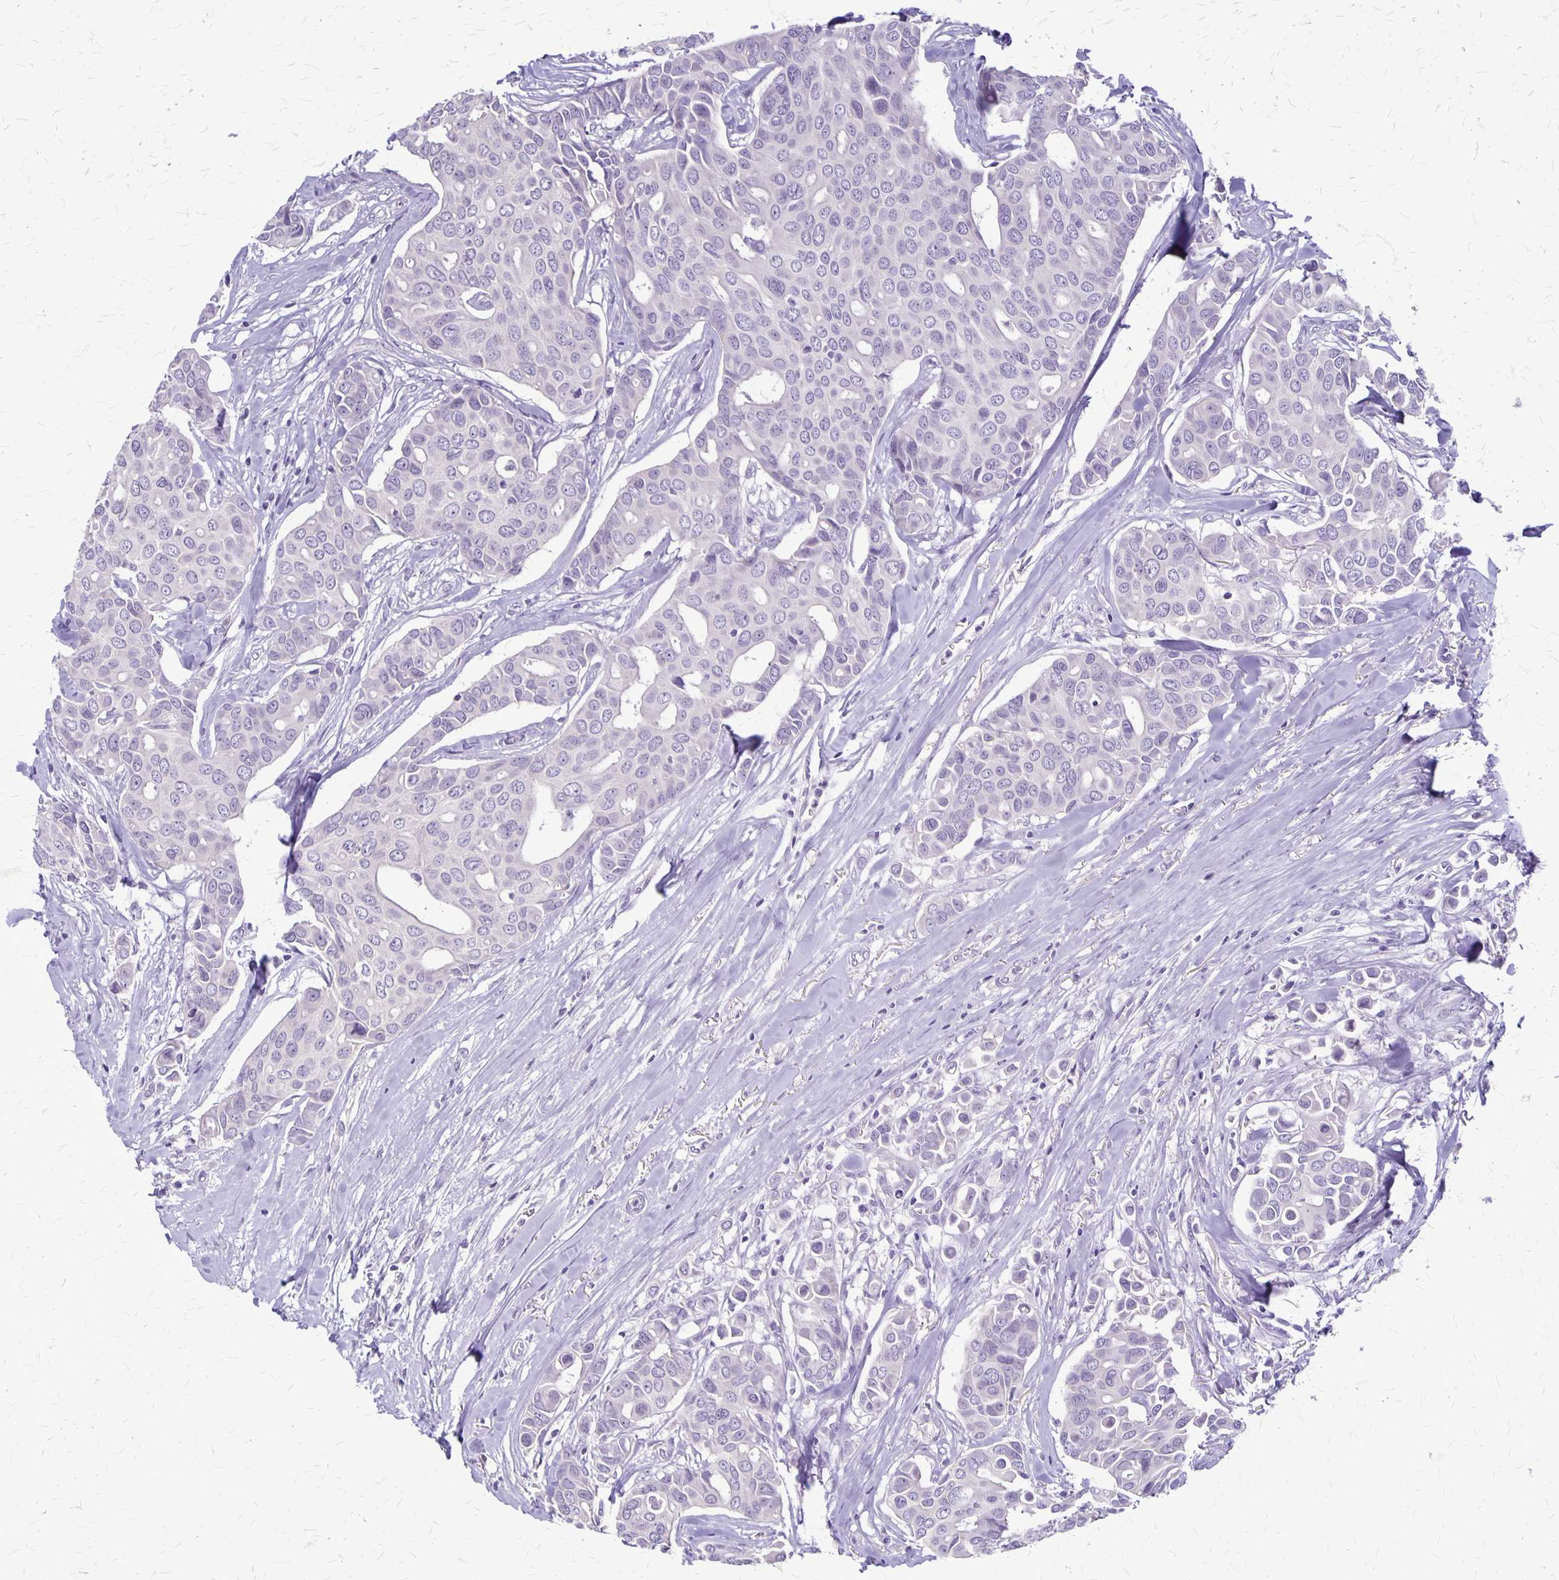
{"staining": {"intensity": "negative", "quantity": "none", "location": "none"}, "tissue": "breast cancer", "cell_type": "Tumor cells", "image_type": "cancer", "snomed": [{"axis": "morphology", "description": "Duct carcinoma"}, {"axis": "topography", "description": "Breast"}], "caption": "An immunohistochemistry (IHC) micrograph of breast invasive ductal carcinoma is shown. There is no staining in tumor cells of breast invasive ductal carcinoma.", "gene": "PLXNB3", "patient": {"sex": "female", "age": 54}}